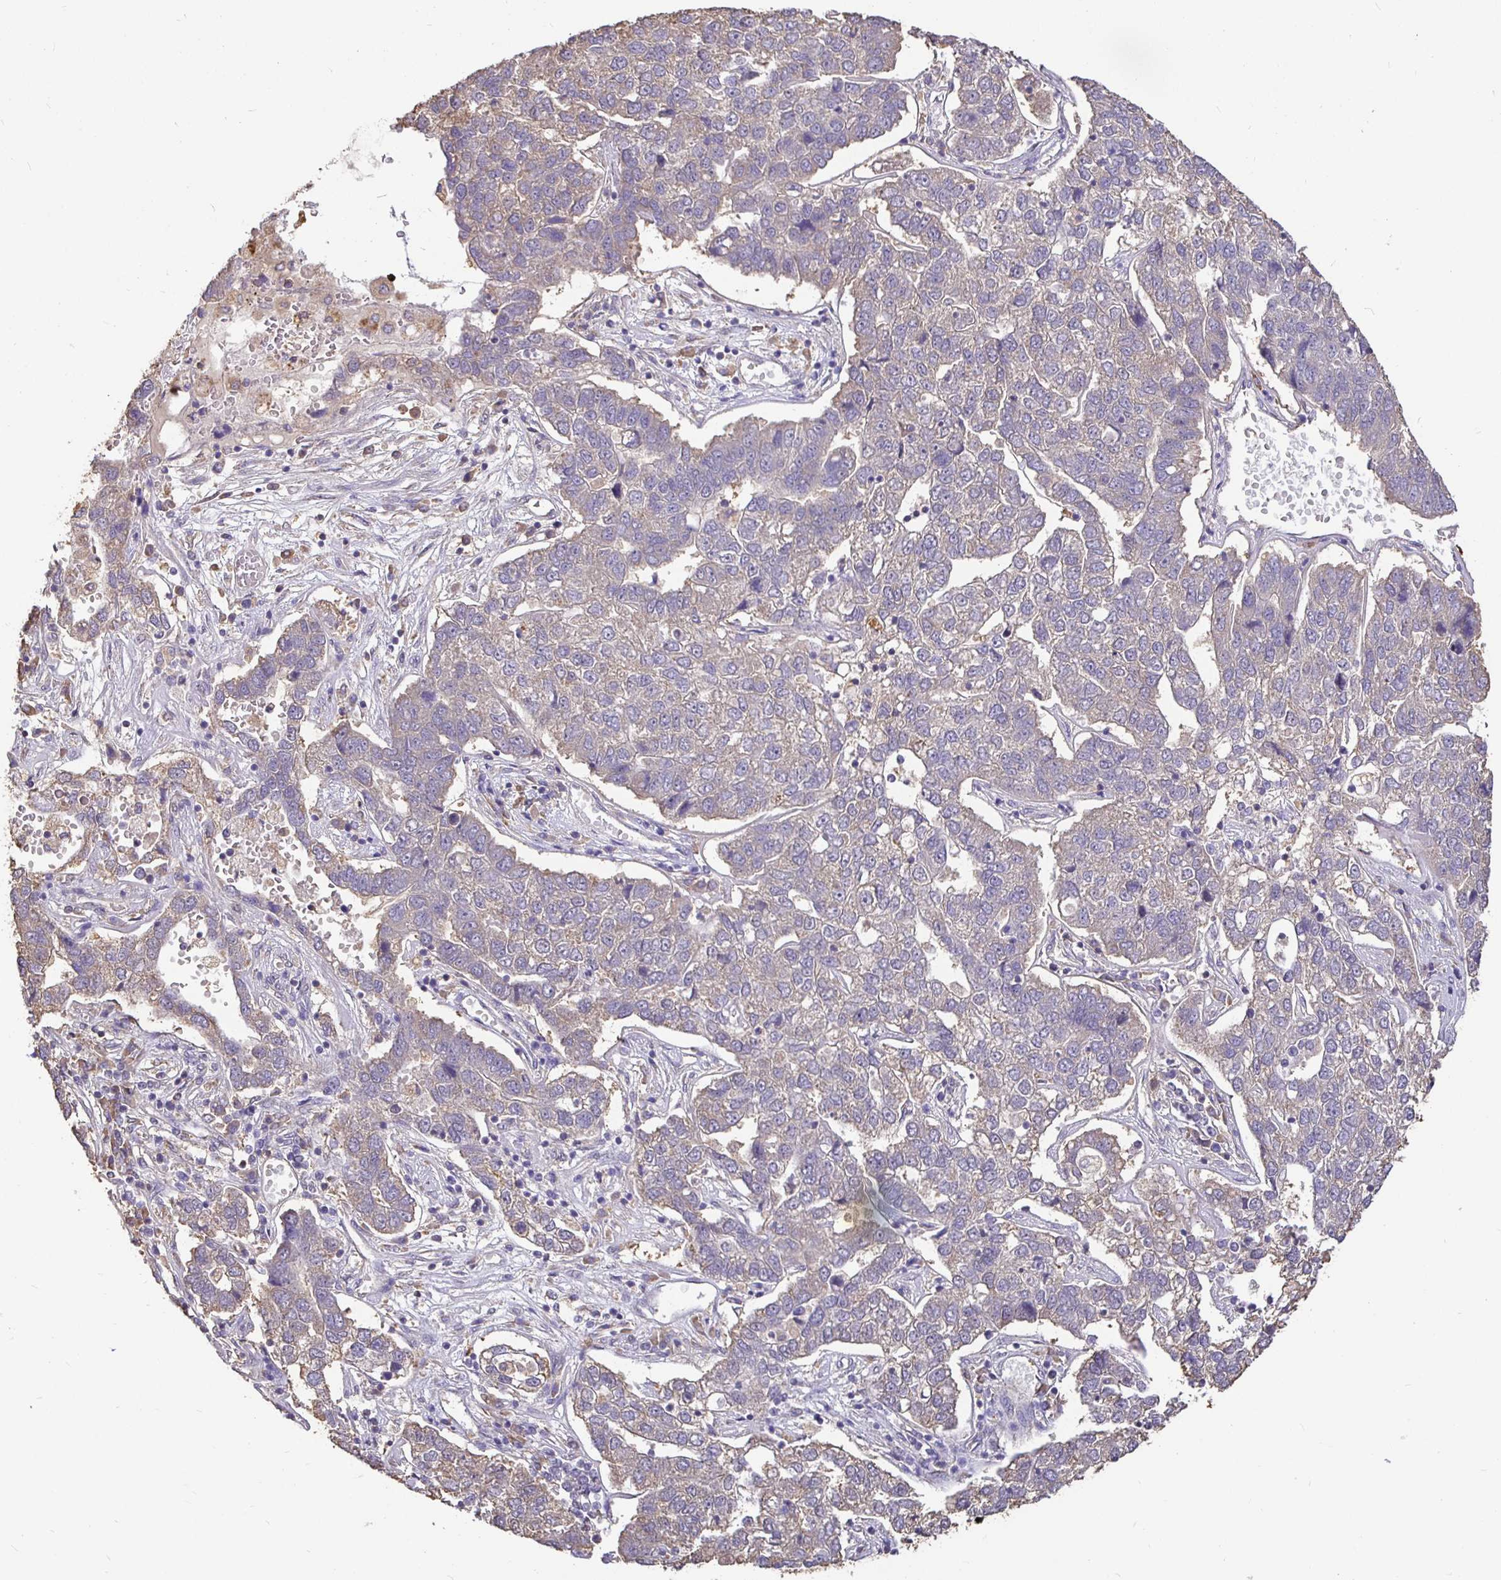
{"staining": {"intensity": "negative", "quantity": "none", "location": "none"}, "tissue": "pancreatic cancer", "cell_type": "Tumor cells", "image_type": "cancer", "snomed": [{"axis": "morphology", "description": "Adenocarcinoma, NOS"}, {"axis": "topography", "description": "Pancreas"}], "caption": "This image is of adenocarcinoma (pancreatic) stained with IHC to label a protein in brown with the nuclei are counter-stained blue. There is no positivity in tumor cells. Brightfield microscopy of IHC stained with DAB (brown) and hematoxylin (blue), captured at high magnification.", "gene": "MAPK8IP3", "patient": {"sex": "female", "age": 61}}